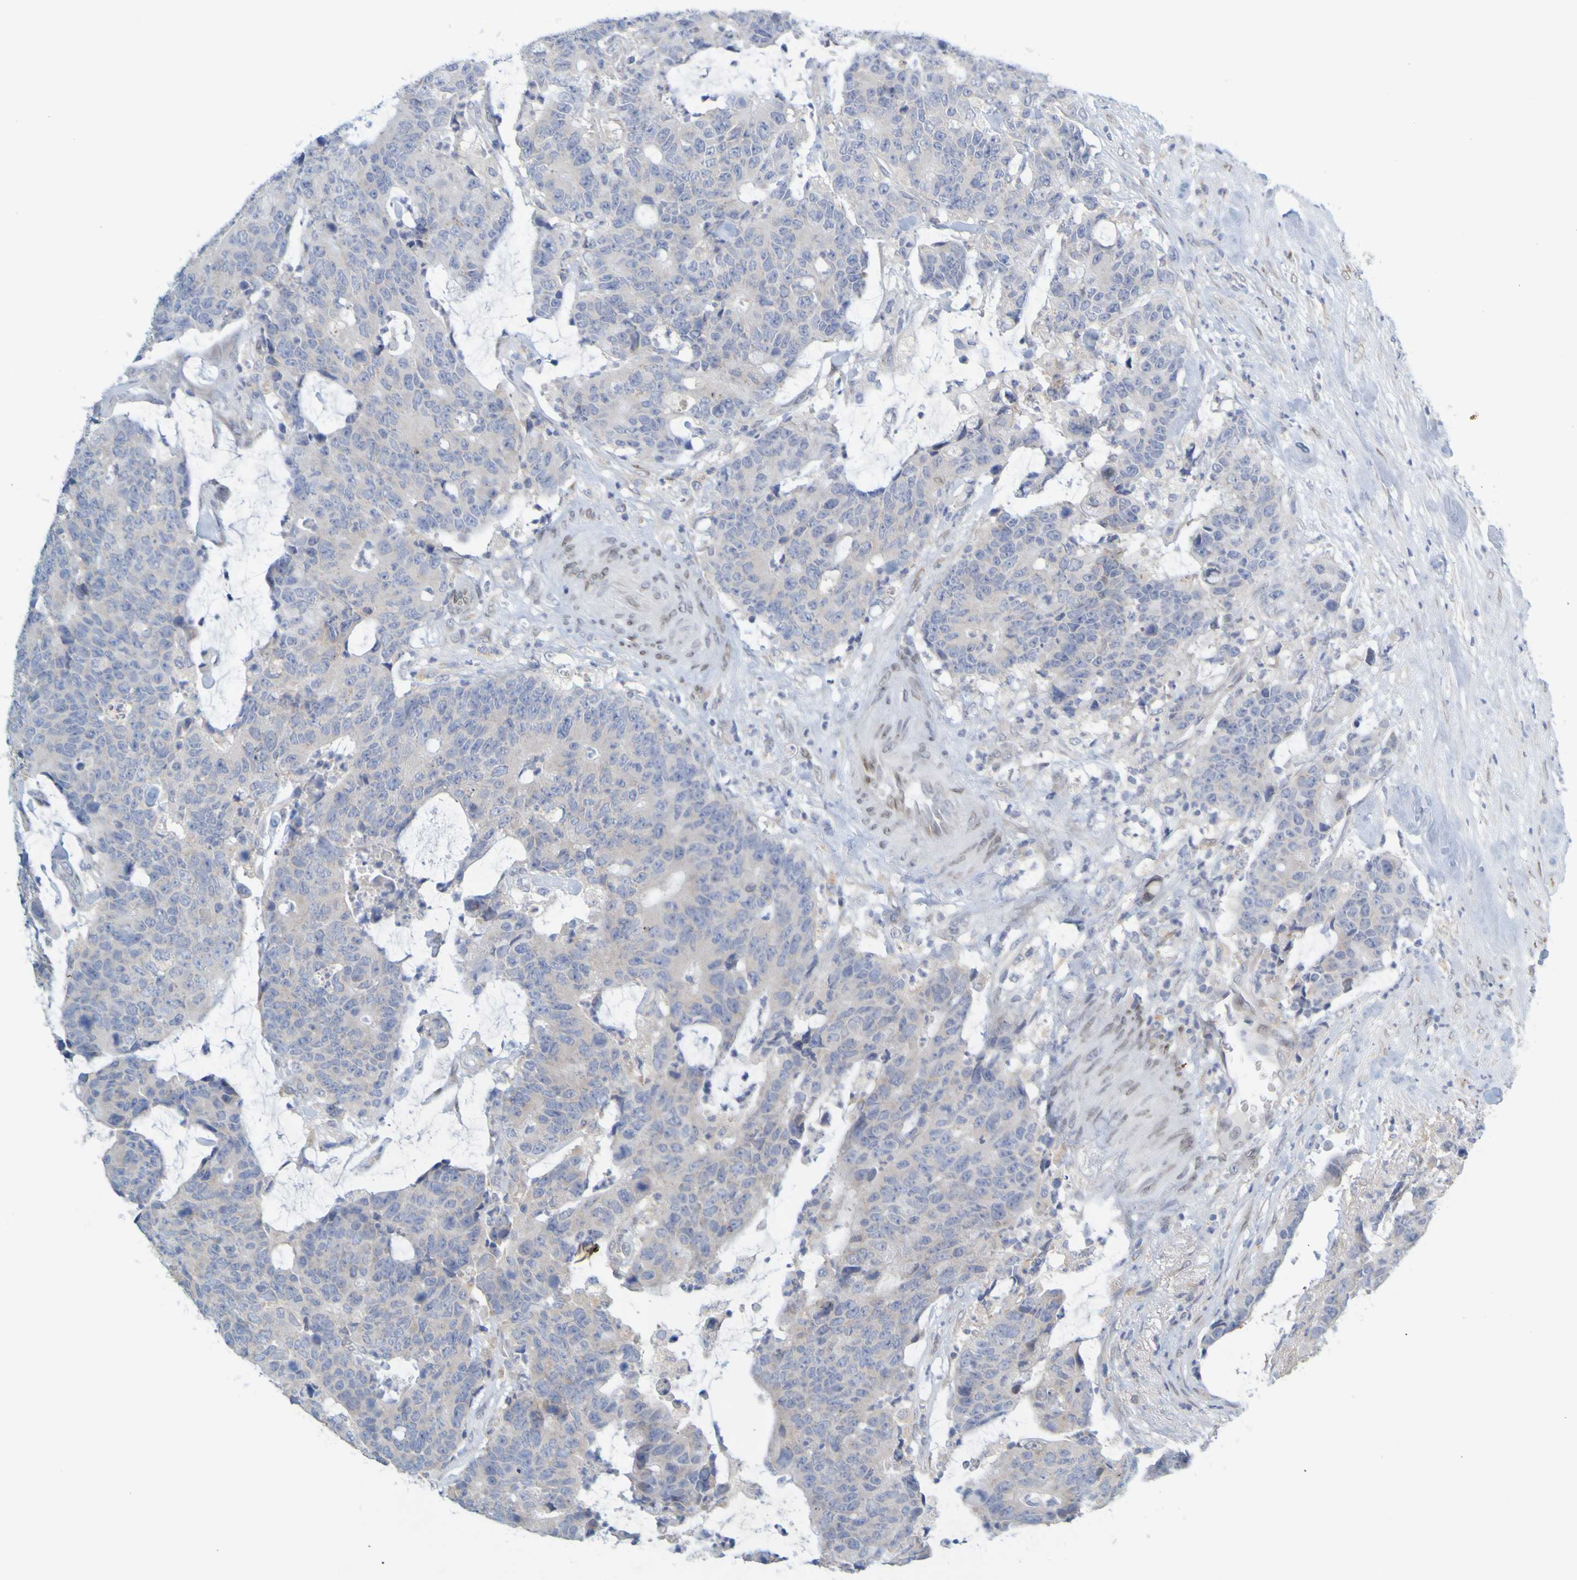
{"staining": {"intensity": "negative", "quantity": "none", "location": "none"}, "tissue": "colorectal cancer", "cell_type": "Tumor cells", "image_type": "cancer", "snomed": [{"axis": "morphology", "description": "Adenocarcinoma, NOS"}, {"axis": "topography", "description": "Colon"}], "caption": "Tumor cells show no significant positivity in colorectal adenocarcinoma.", "gene": "MAG", "patient": {"sex": "female", "age": 86}}